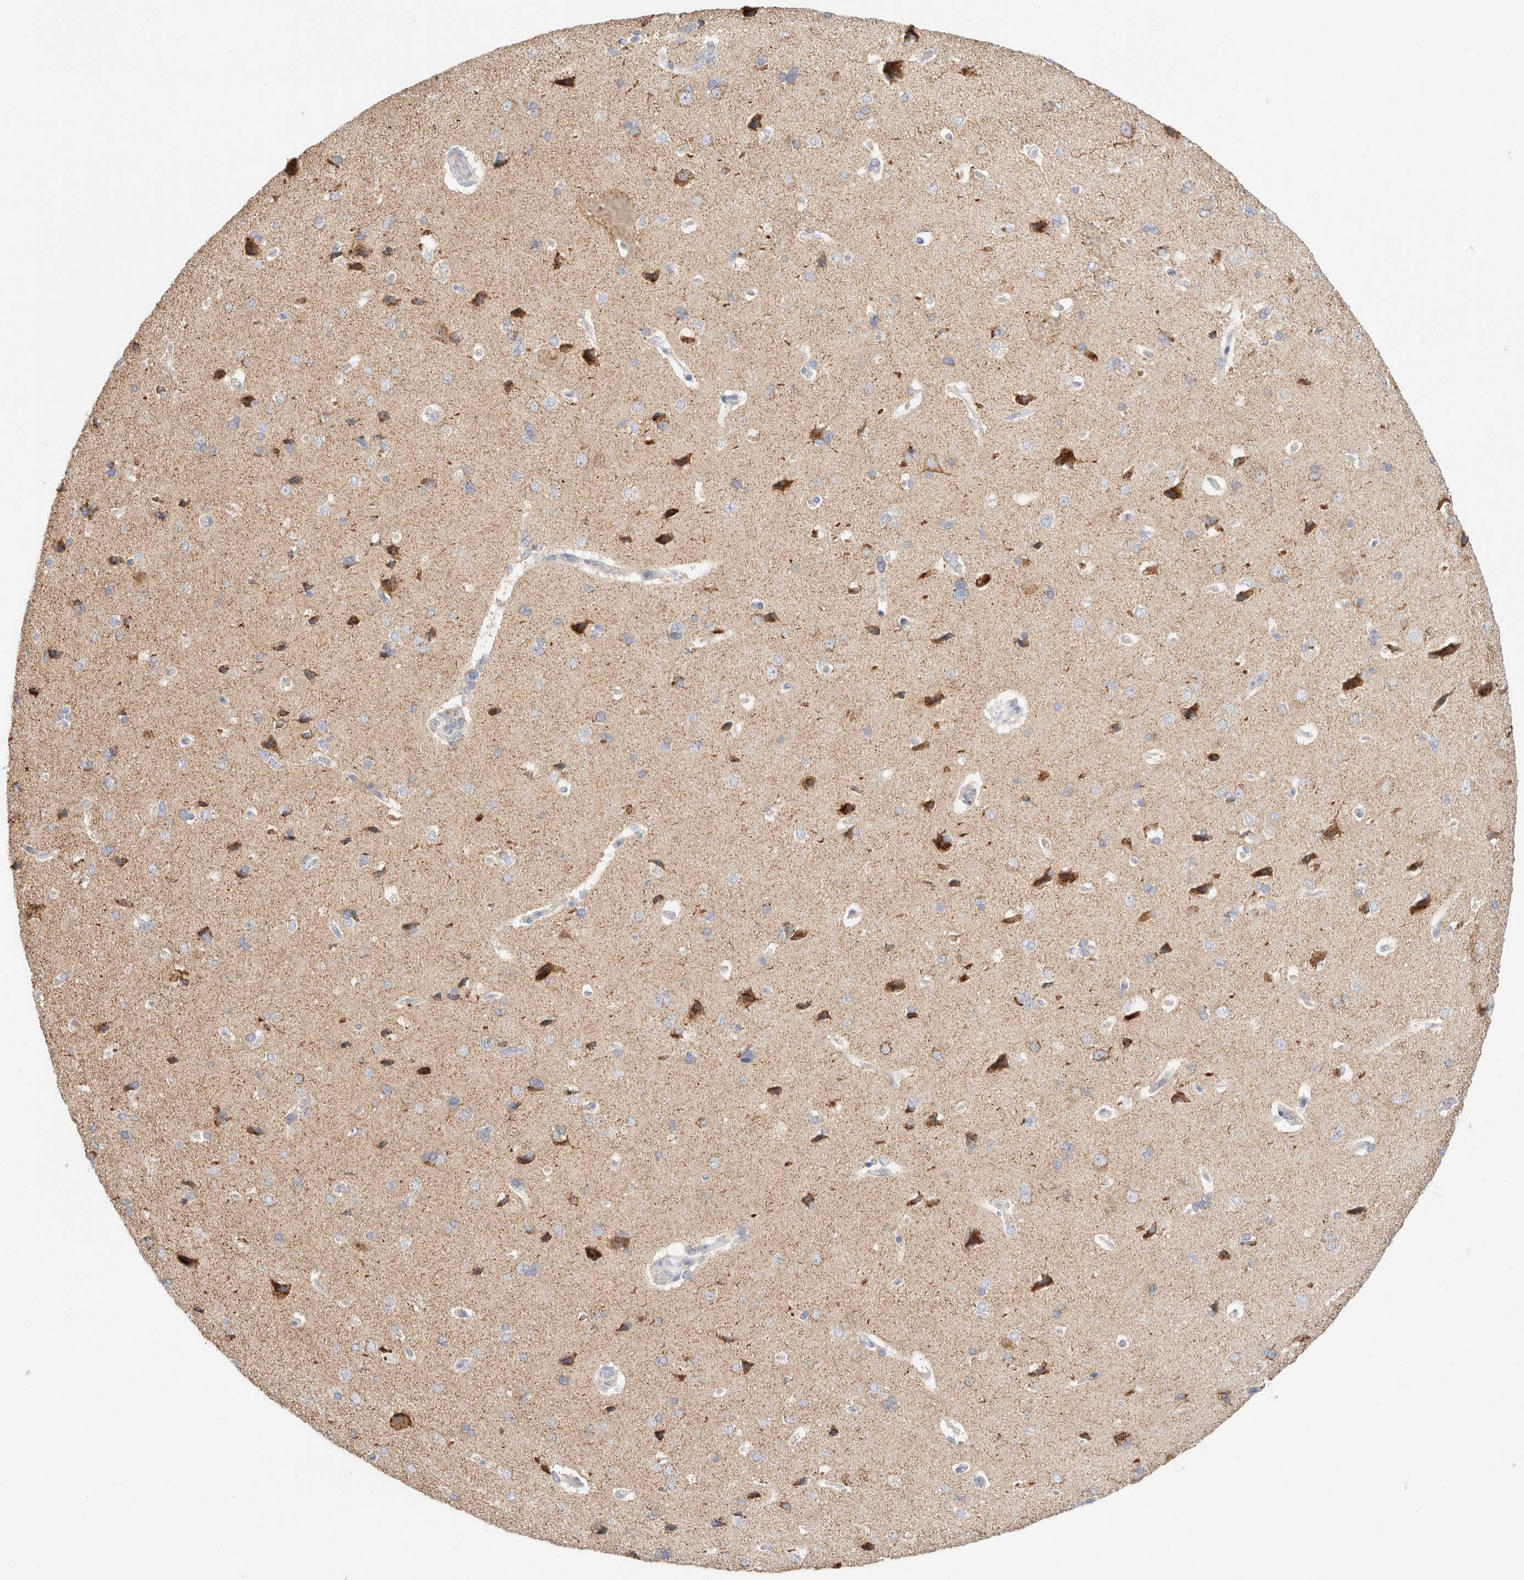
{"staining": {"intensity": "negative", "quantity": "none", "location": "none"}, "tissue": "cerebral cortex", "cell_type": "Endothelial cells", "image_type": "normal", "snomed": [{"axis": "morphology", "description": "Normal tissue, NOS"}, {"axis": "topography", "description": "Cerebral cortex"}], "caption": "High magnification brightfield microscopy of normal cerebral cortex stained with DAB (brown) and counterstained with hematoxylin (blue): endothelial cells show no significant staining. (IHC, brightfield microscopy, high magnification).", "gene": "ATP6V1C1", "patient": {"sex": "male", "age": 62}}